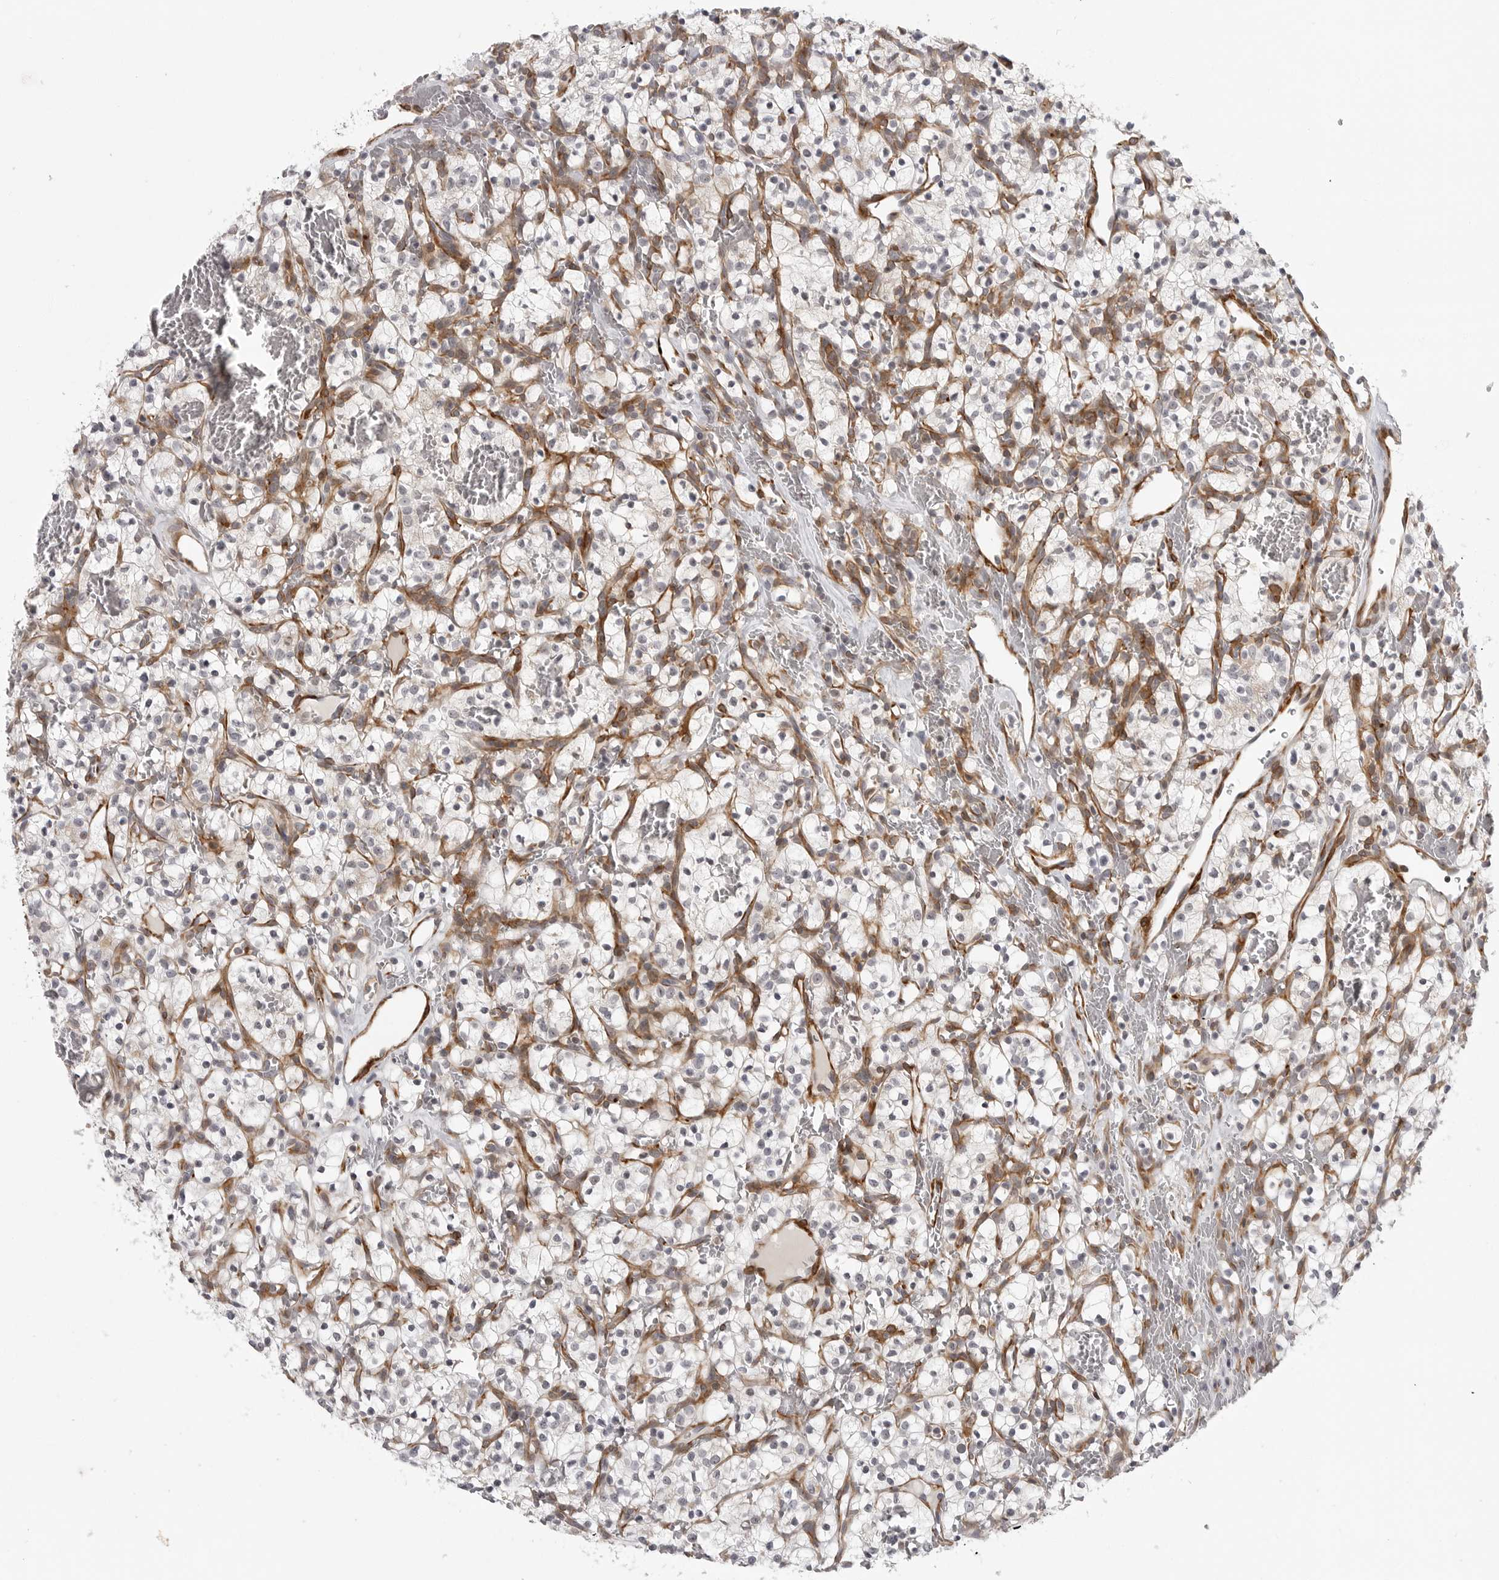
{"staining": {"intensity": "negative", "quantity": "none", "location": "none"}, "tissue": "renal cancer", "cell_type": "Tumor cells", "image_type": "cancer", "snomed": [{"axis": "morphology", "description": "Adenocarcinoma, NOS"}, {"axis": "topography", "description": "Kidney"}], "caption": "The histopathology image reveals no significant staining in tumor cells of renal cancer (adenocarcinoma).", "gene": "TUT4", "patient": {"sex": "female", "age": 57}}